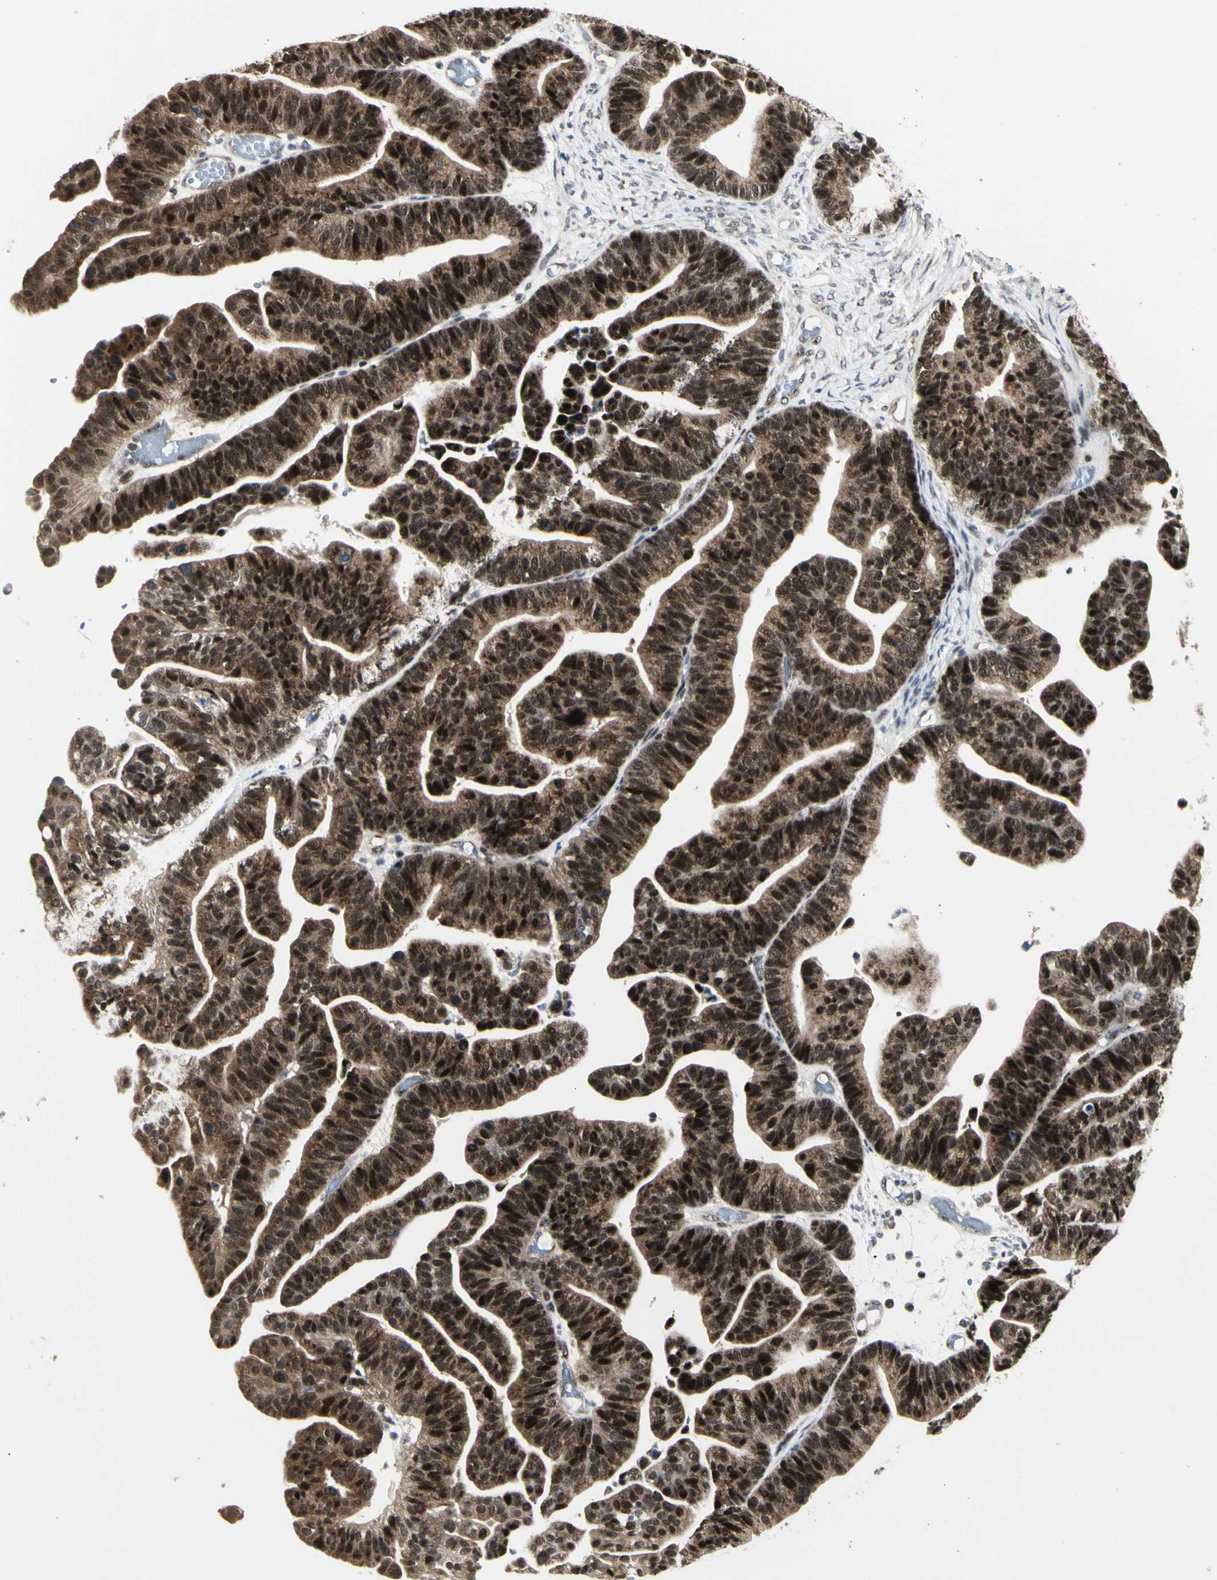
{"staining": {"intensity": "strong", "quantity": ">75%", "location": "cytoplasmic/membranous,nuclear"}, "tissue": "ovarian cancer", "cell_type": "Tumor cells", "image_type": "cancer", "snomed": [{"axis": "morphology", "description": "Cystadenocarcinoma, serous, NOS"}, {"axis": "topography", "description": "Ovary"}], "caption": "Serous cystadenocarcinoma (ovarian) stained for a protein (brown) shows strong cytoplasmic/membranous and nuclear positive expression in approximately >75% of tumor cells.", "gene": "DHRS7B", "patient": {"sex": "female", "age": 56}}